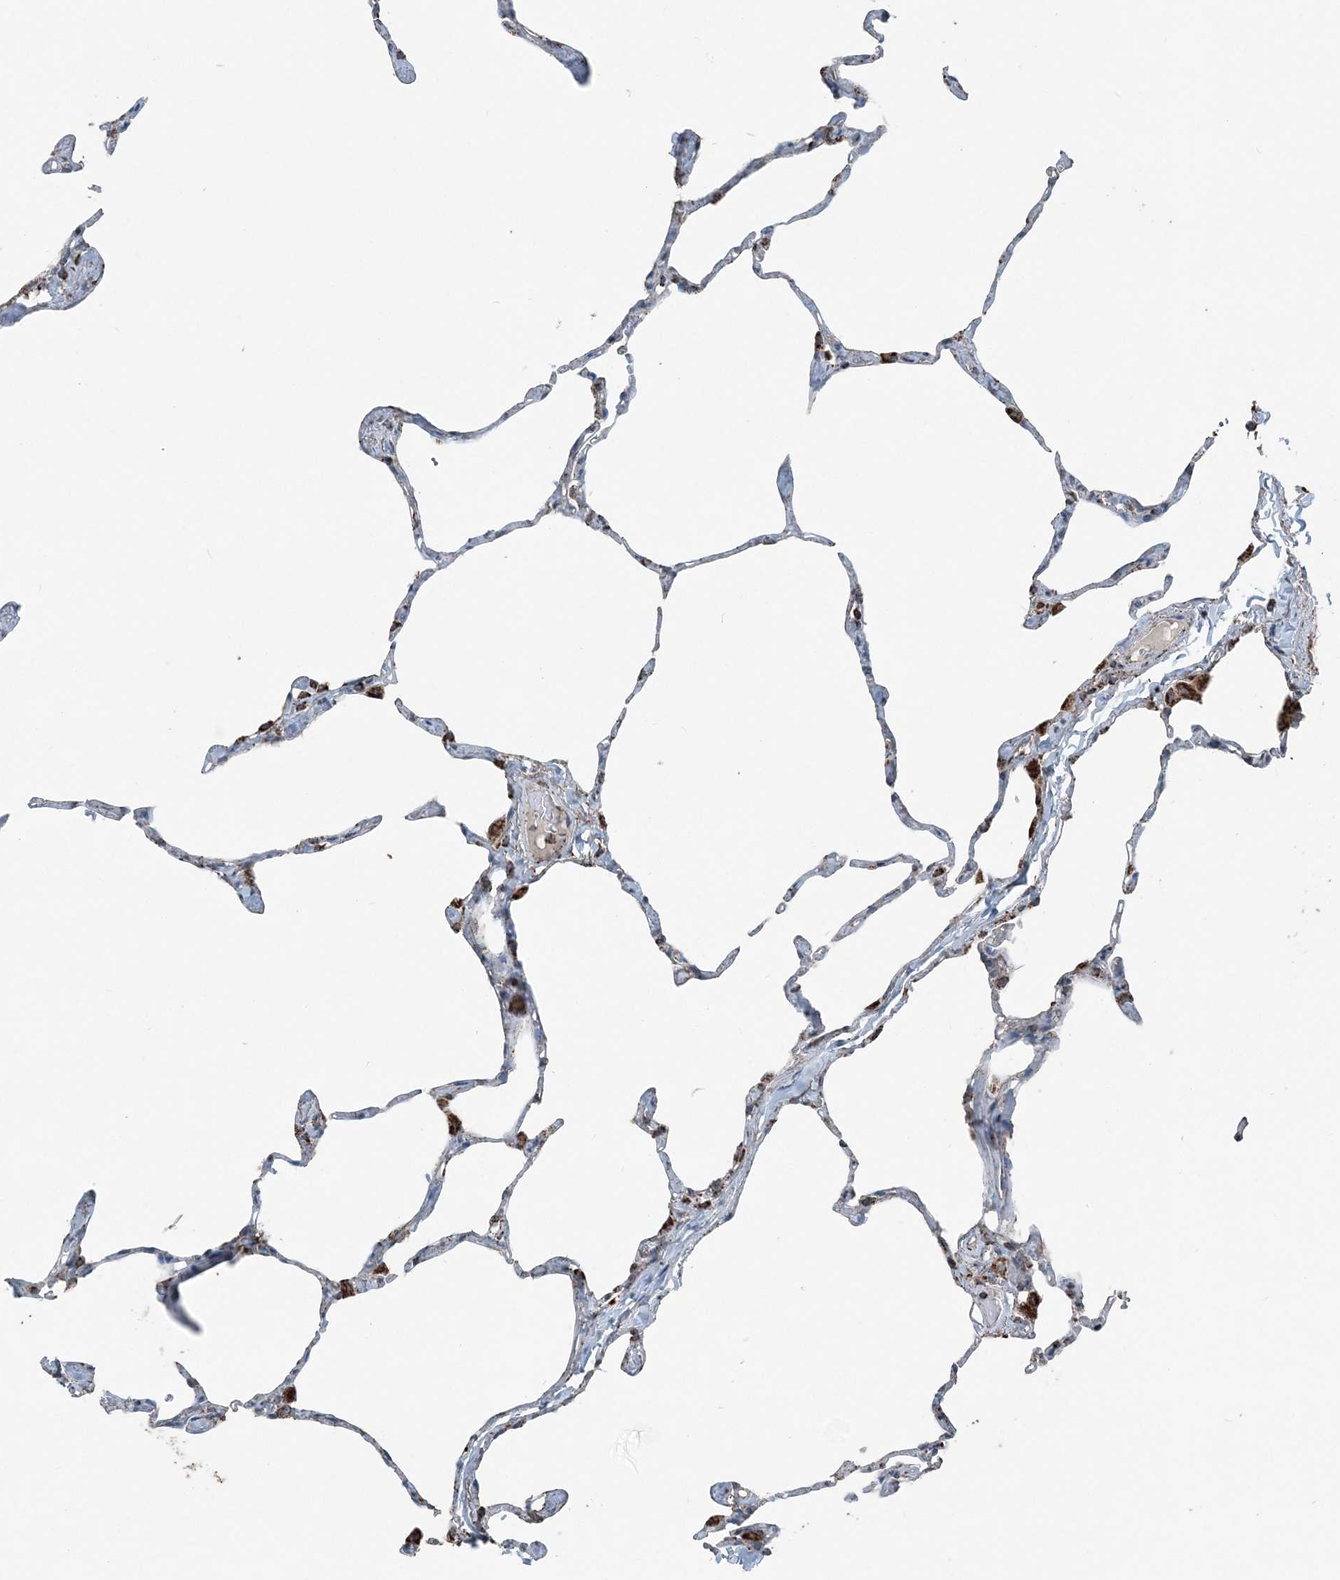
{"staining": {"intensity": "strong", "quantity": "25%-75%", "location": "cytoplasmic/membranous"}, "tissue": "lung", "cell_type": "Alveolar cells", "image_type": "normal", "snomed": [{"axis": "morphology", "description": "Normal tissue, NOS"}, {"axis": "topography", "description": "Lung"}], "caption": "Strong cytoplasmic/membranous positivity for a protein is appreciated in approximately 25%-75% of alveolar cells of normal lung using immunohistochemistry (IHC).", "gene": "SUCLG1", "patient": {"sex": "male", "age": 65}}